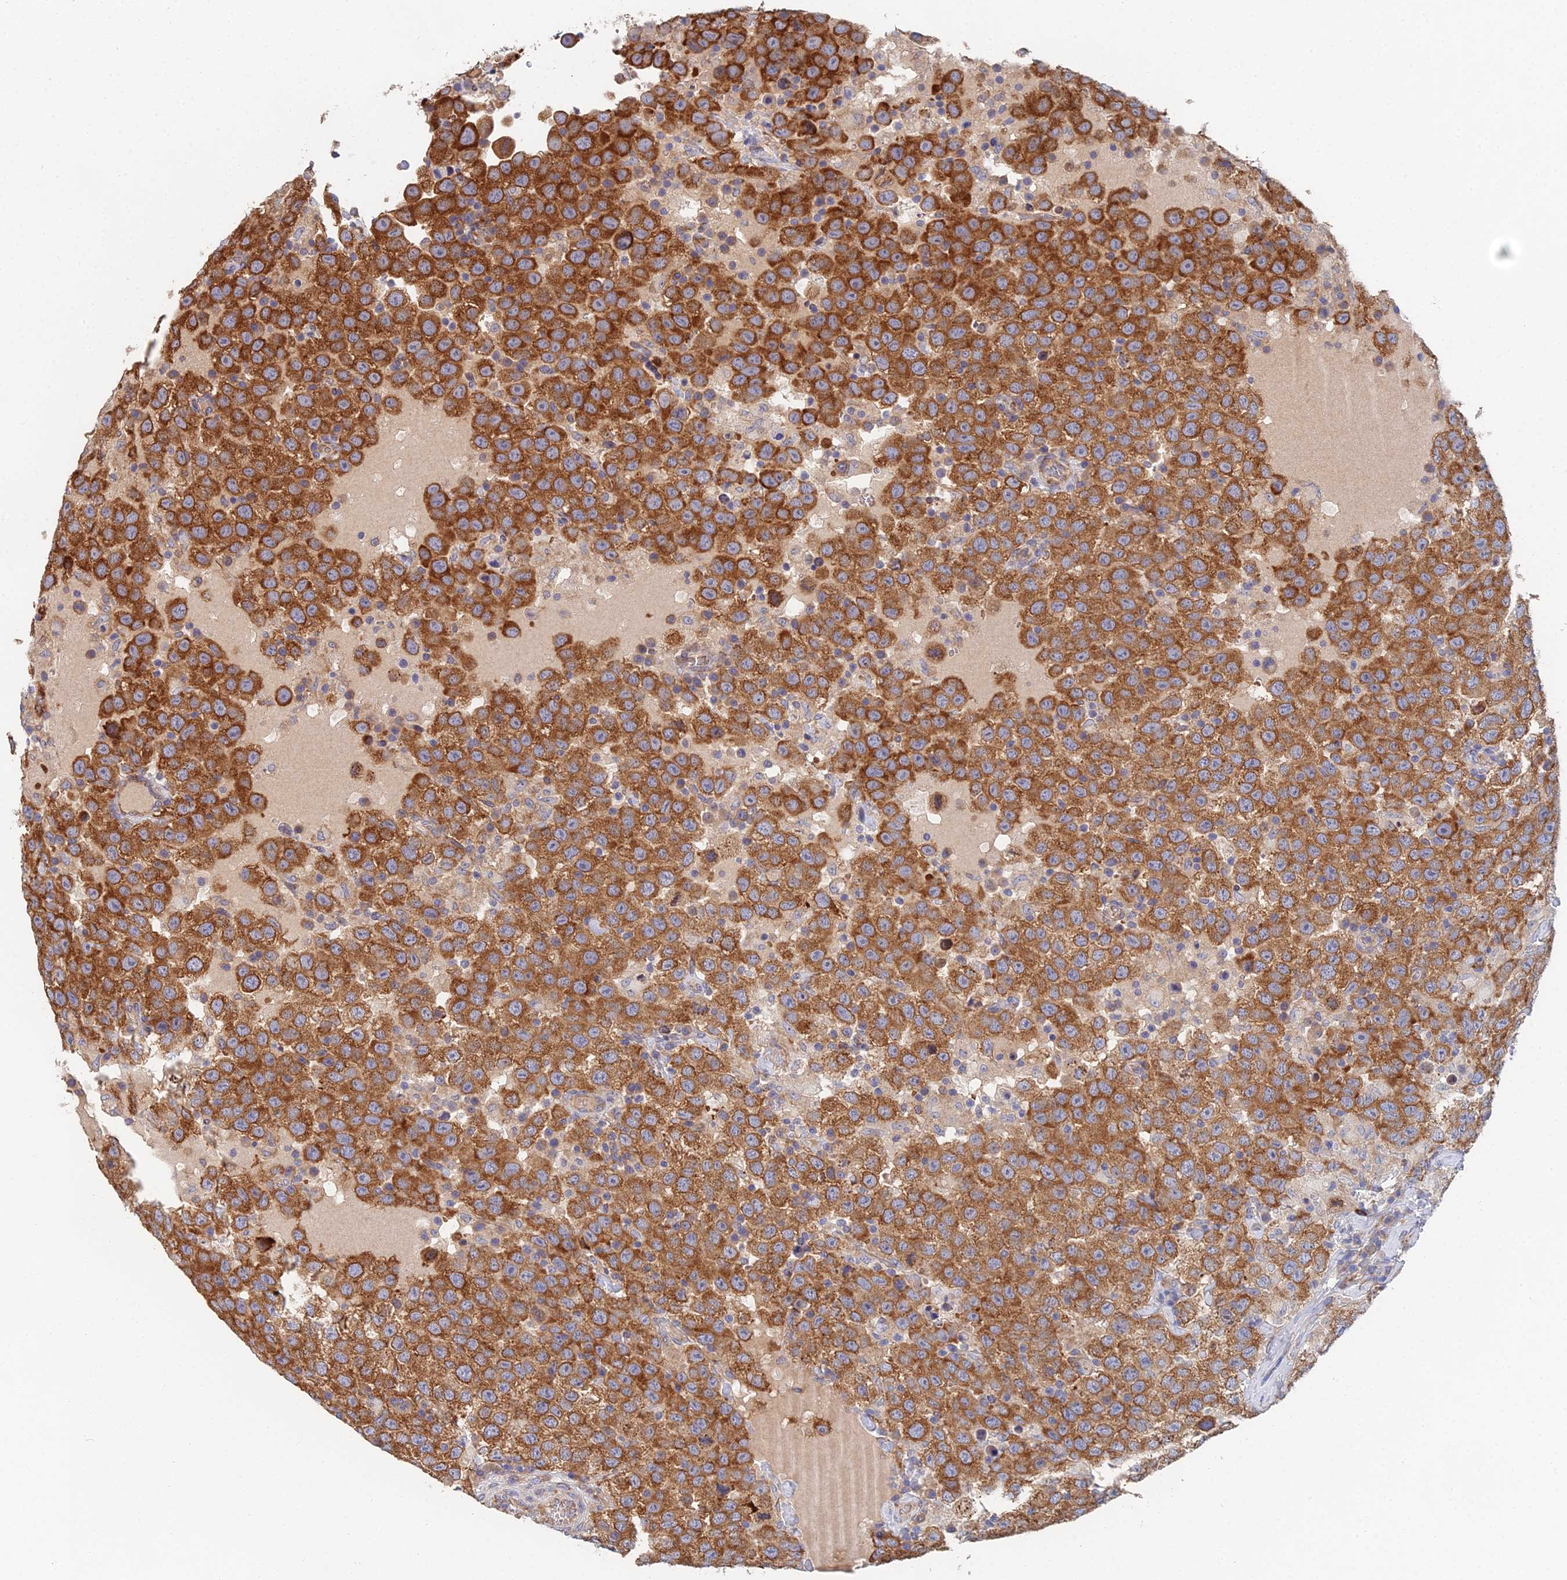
{"staining": {"intensity": "strong", "quantity": ">75%", "location": "cytoplasmic/membranous"}, "tissue": "testis cancer", "cell_type": "Tumor cells", "image_type": "cancer", "snomed": [{"axis": "morphology", "description": "Seminoma, NOS"}, {"axis": "topography", "description": "Testis"}], "caption": "Immunohistochemistry (IHC) of testis cancer (seminoma) reveals high levels of strong cytoplasmic/membranous staining in about >75% of tumor cells.", "gene": "ELOF1", "patient": {"sex": "male", "age": 41}}